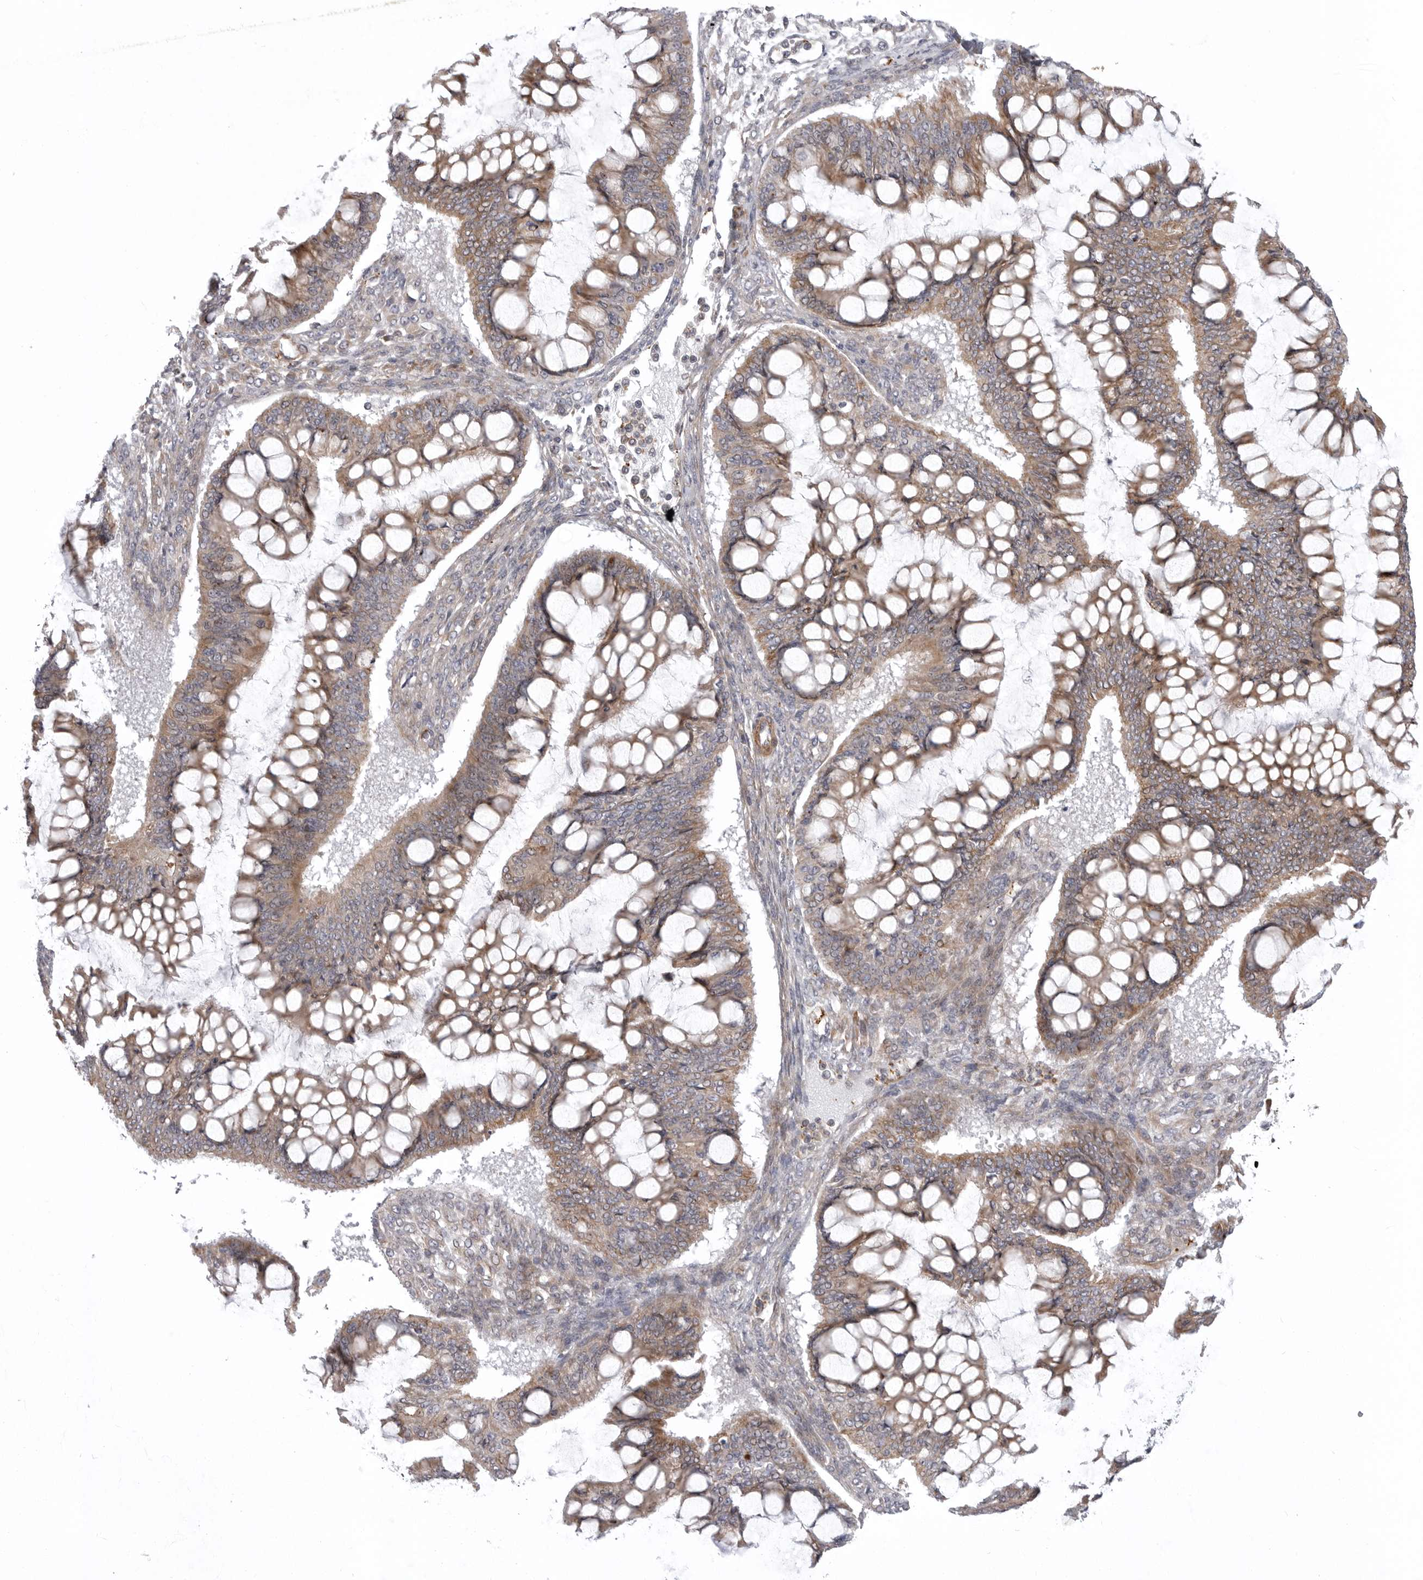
{"staining": {"intensity": "moderate", "quantity": ">75%", "location": "cytoplasmic/membranous"}, "tissue": "ovarian cancer", "cell_type": "Tumor cells", "image_type": "cancer", "snomed": [{"axis": "morphology", "description": "Cystadenocarcinoma, mucinous, NOS"}, {"axis": "topography", "description": "Ovary"}], "caption": "Immunohistochemical staining of ovarian mucinous cystadenocarcinoma shows moderate cytoplasmic/membranous protein expression in about >75% of tumor cells.", "gene": "SCP2", "patient": {"sex": "female", "age": 73}}